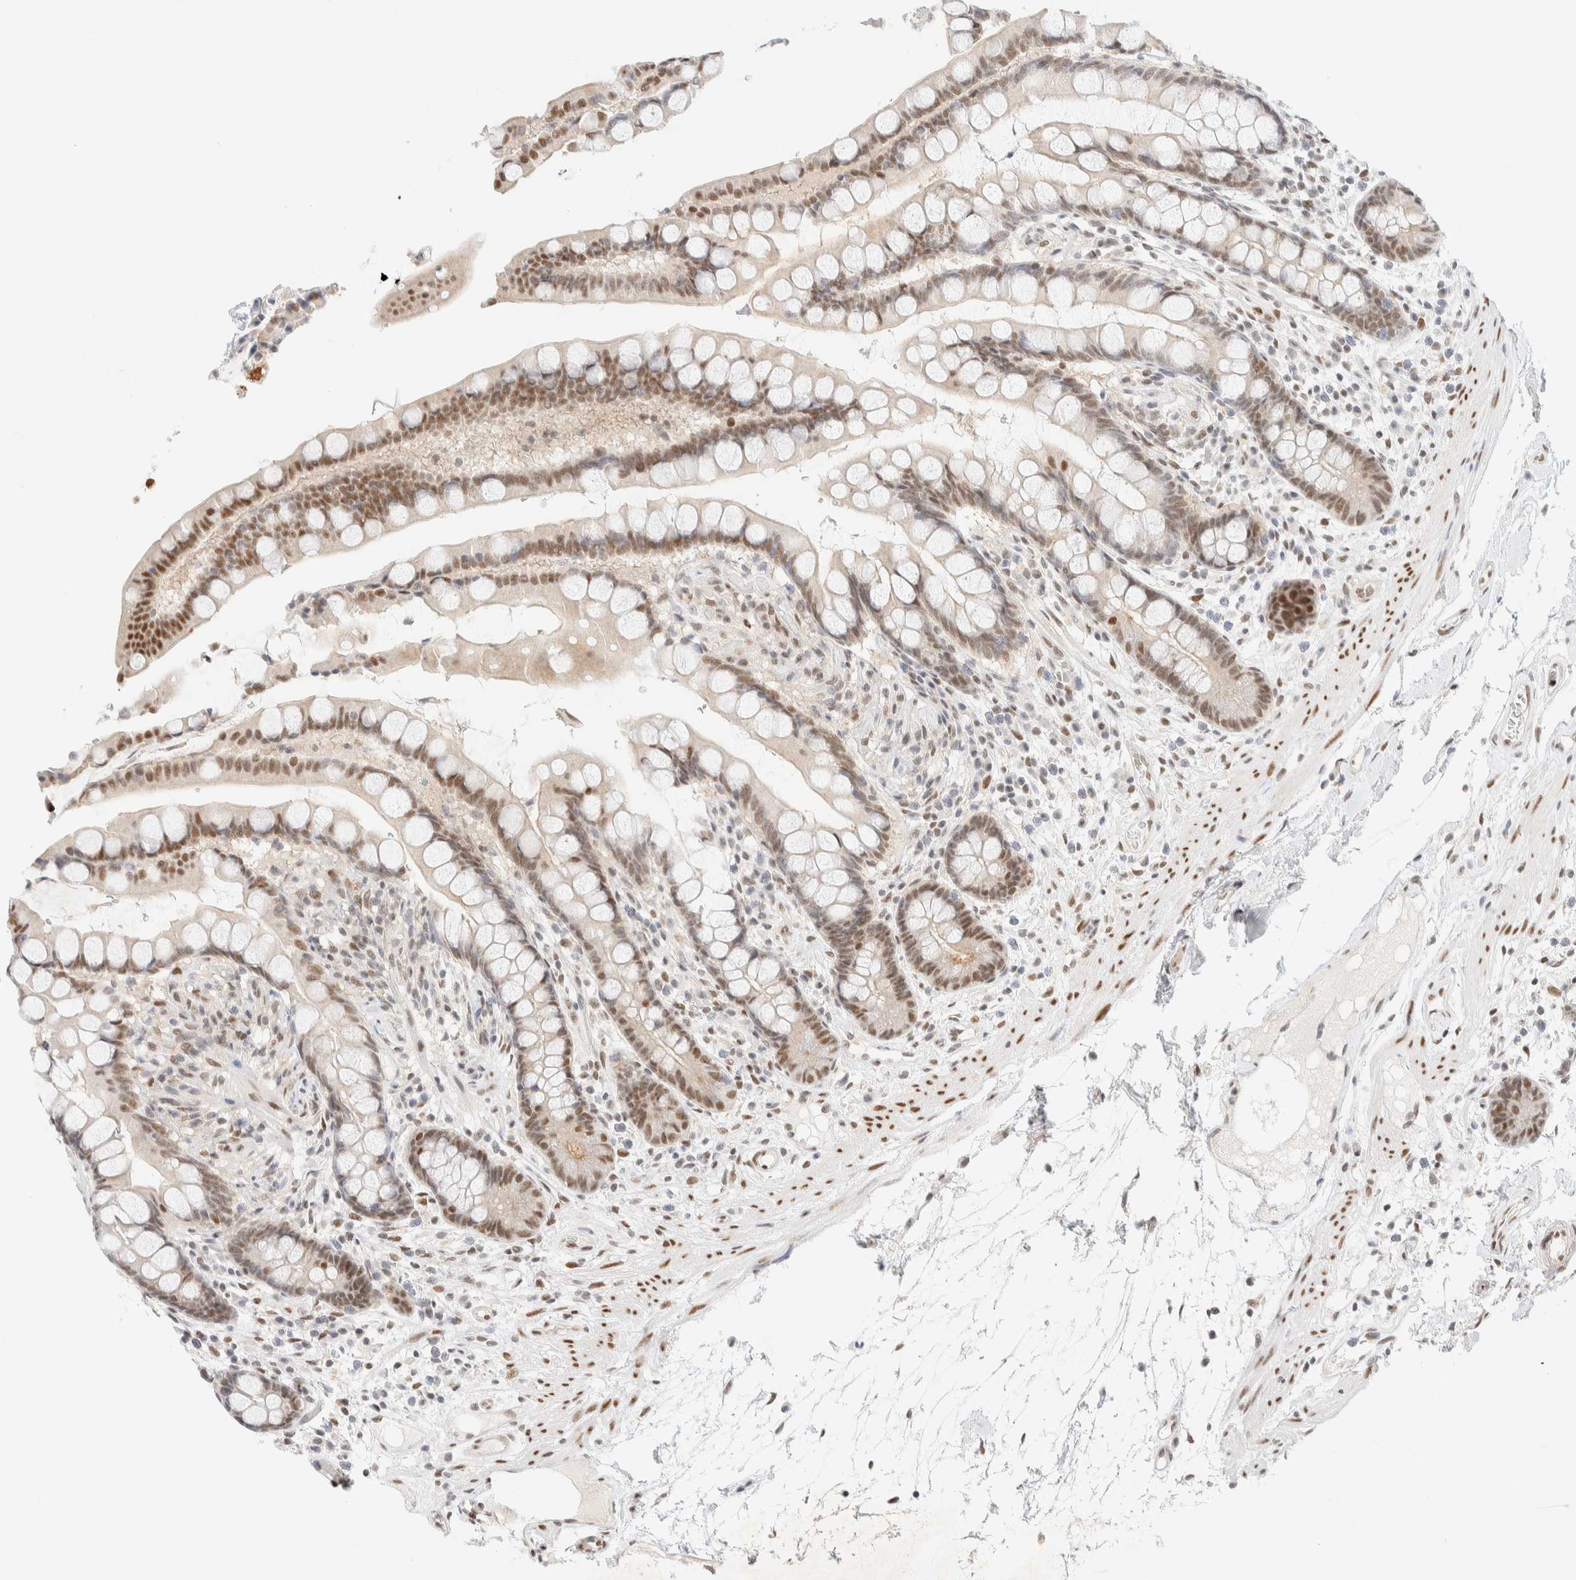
{"staining": {"intensity": "weak", "quantity": ">75%", "location": "nuclear"}, "tissue": "colon", "cell_type": "Endothelial cells", "image_type": "normal", "snomed": [{"axis": "morphology", "description": "Normal tissue, NOS"}, {"axis": "topography", "description": "Colon"}], "caption": "Immunohistochemistry (IHC) staining of benign colon, which reveals low levels of weak nuclear staining in about >75% of endothelial cells indicating weak nuclear protein staining. The staining was performed using DAB (3,3'-diaminobenzidine) (brown) for protein detection and nuclei were counterstained in hematoxylin (blue).", "gene": "PYGO2", "patient": {"sex": "male", "age": 73}}